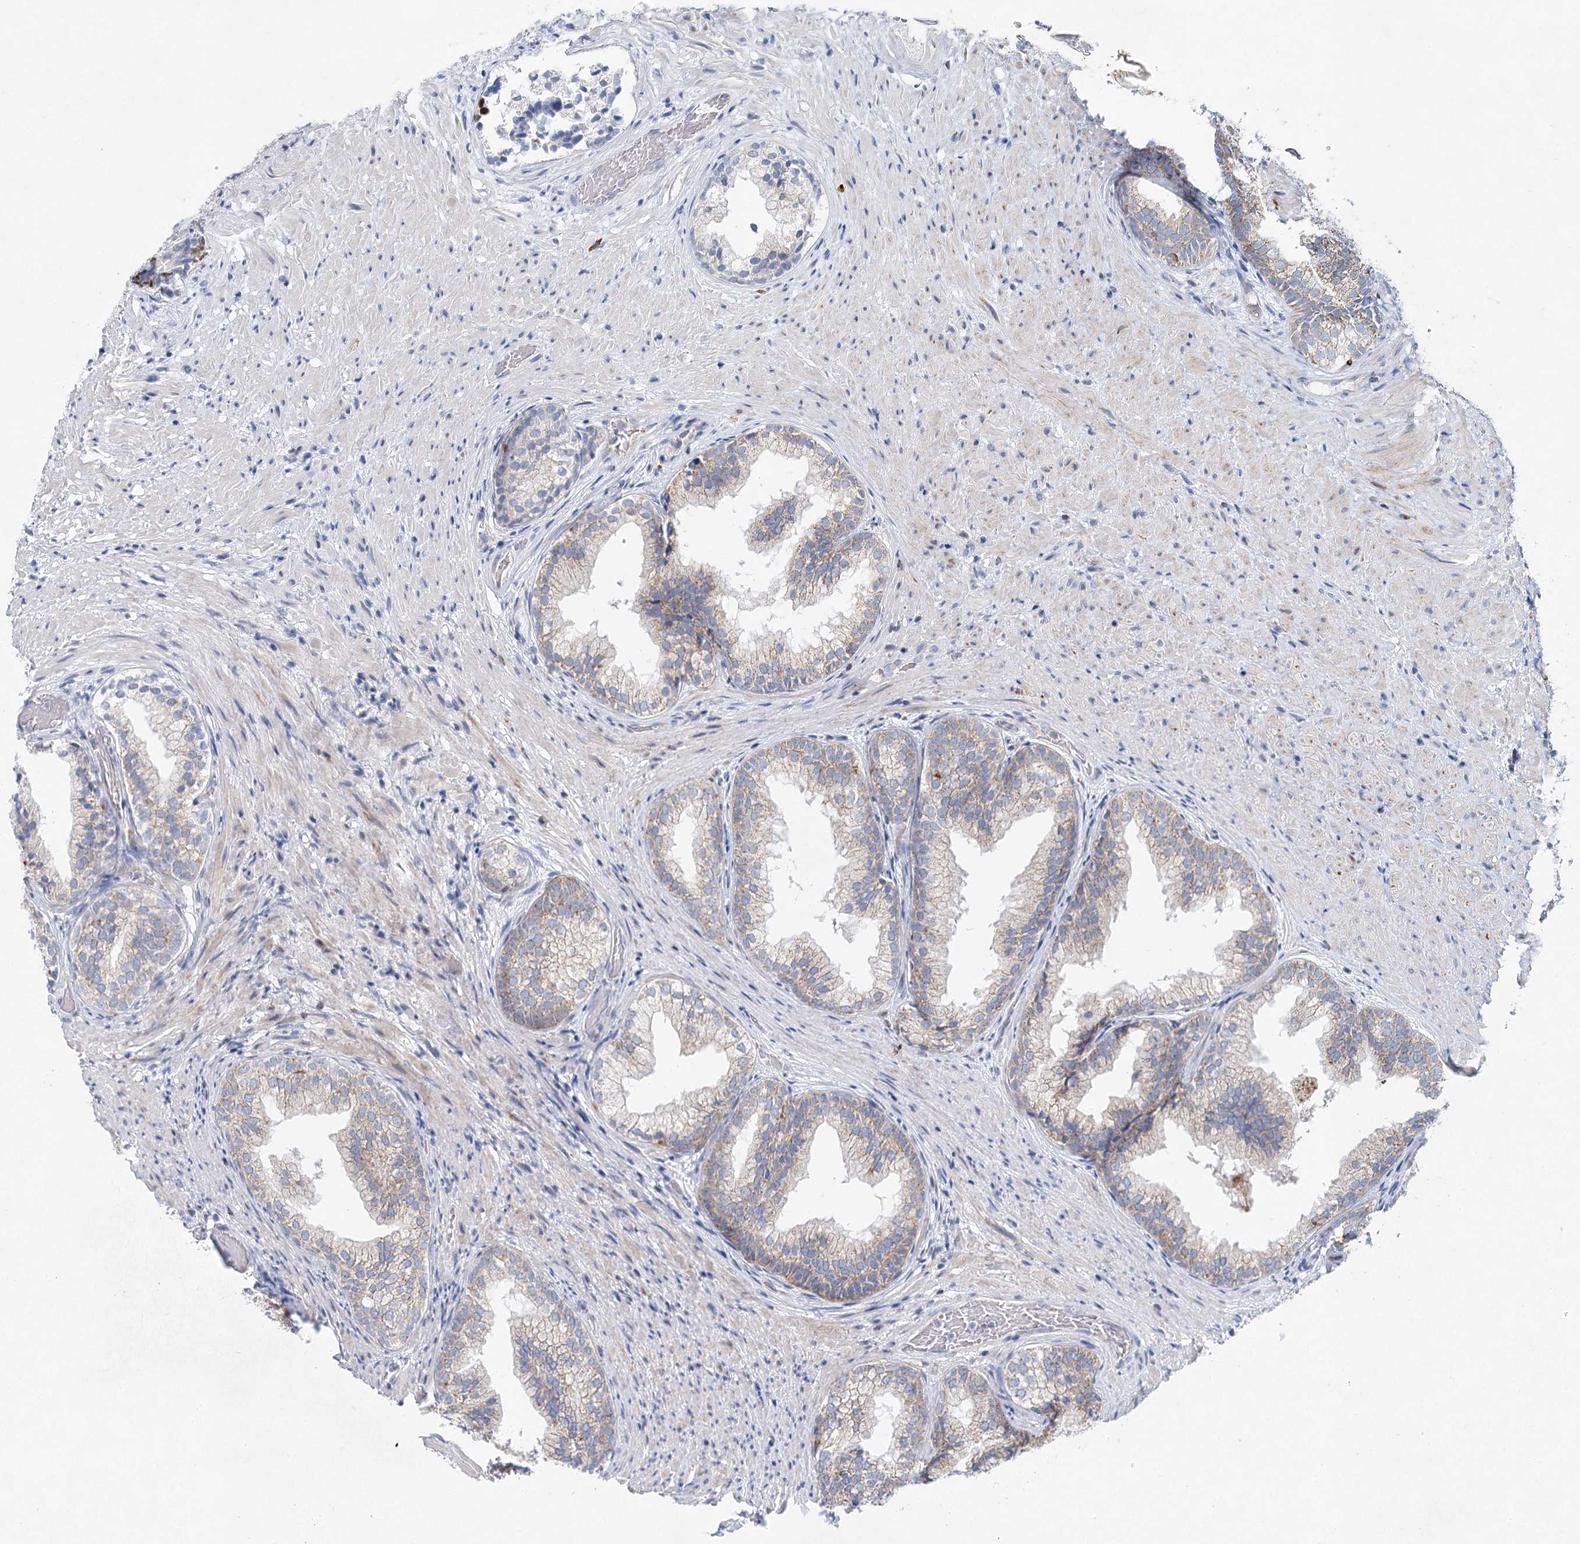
{"staining": {"intensity": "weak", "quantity": "25%-75%", "location": "cytoplasmic/membranous"}, "tissue": "prostate", "cell_type": "Glandular cells", "image_type": "normal", "snomed": [{"axis": "morphology", "description": "Normal tissue, NOS"}, {"axis": "topography", "description": "Prostate"}], "caption": "A brown stain labels weak cytoplasmic/membranous positivity of a protein in glandular cells of normal prostate. (brown staining indicates protein expression, while blue staining denotes nuclei).", "gene": "XPO6", "patient": {"sex": "male", "age": 76}}